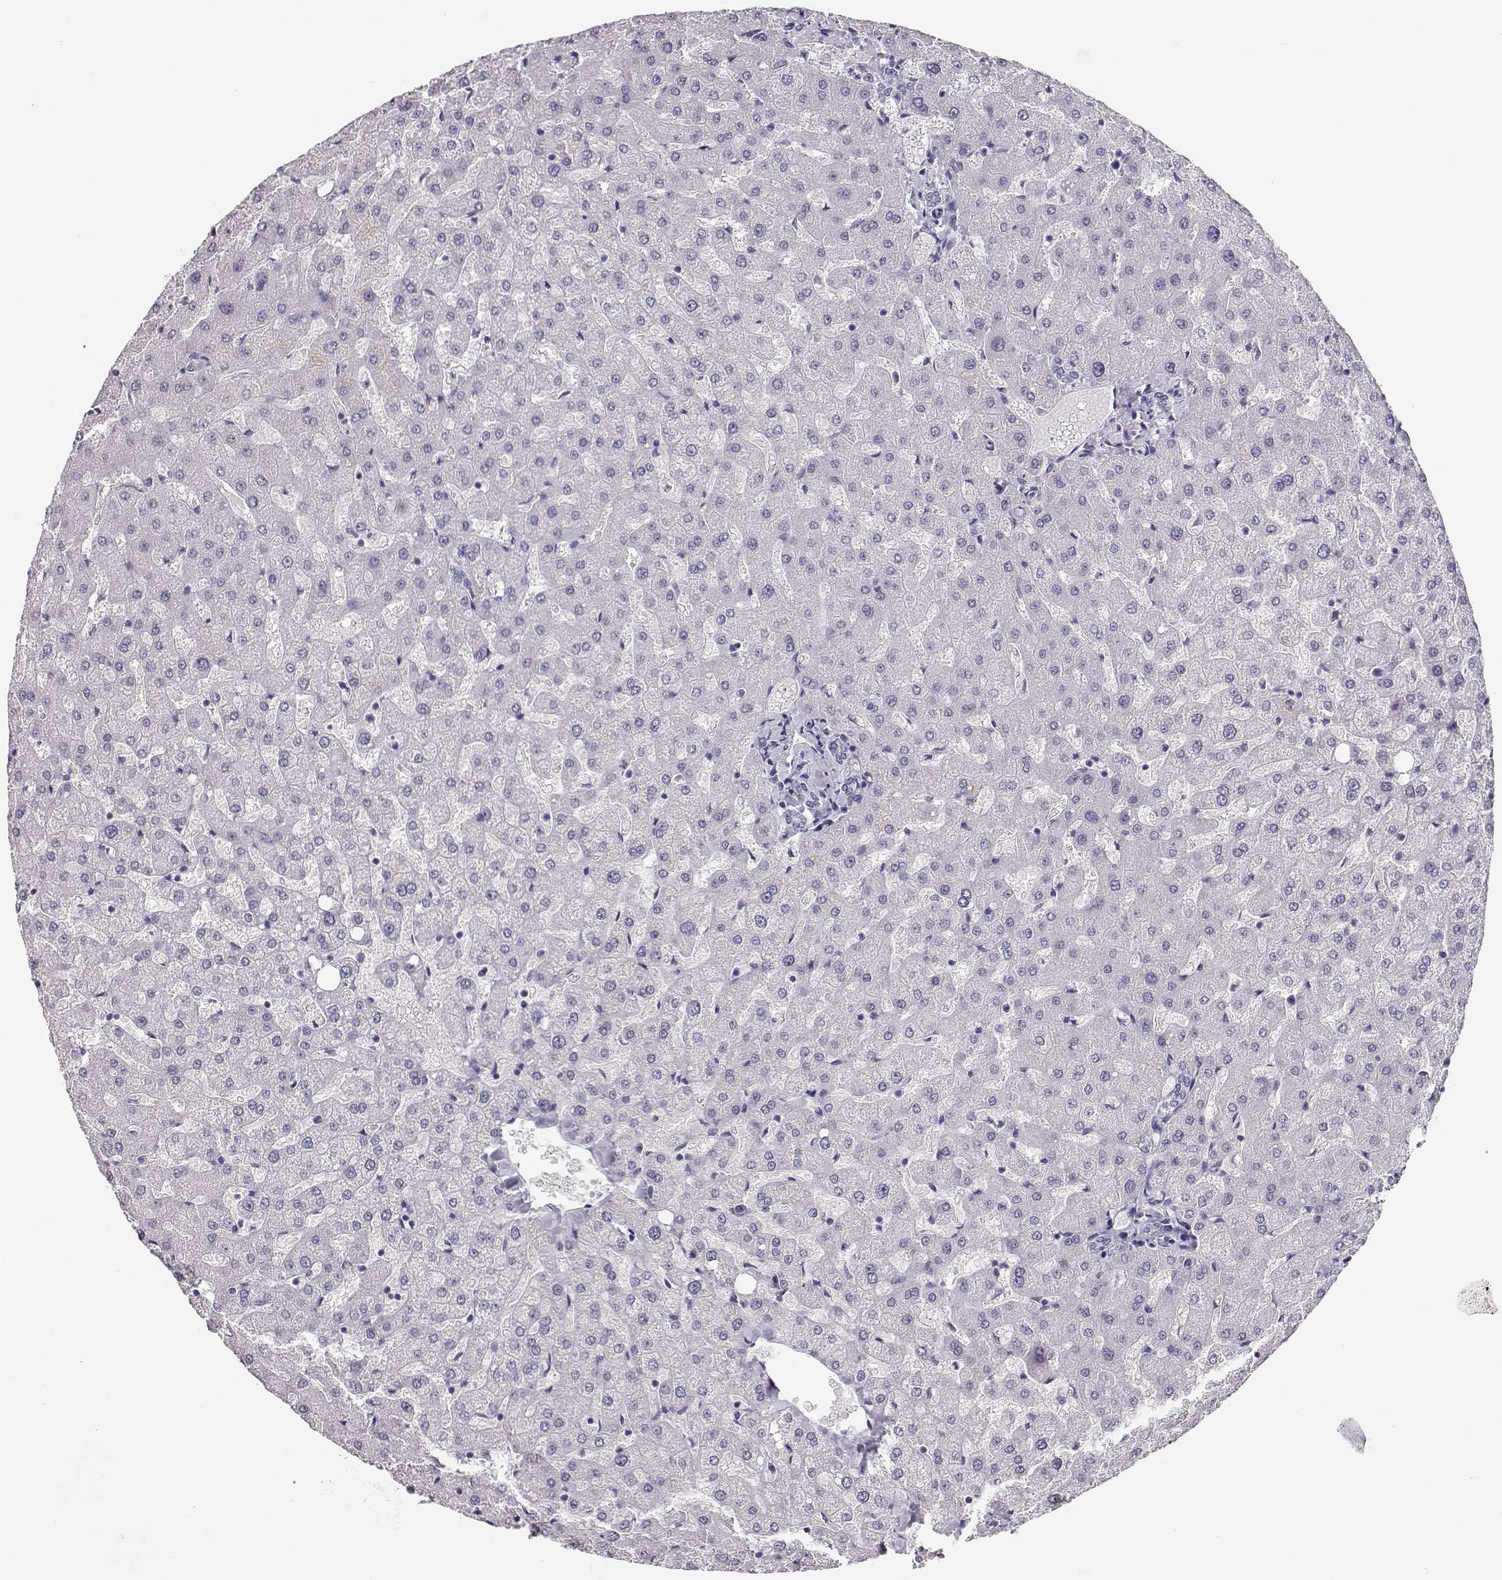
{"staining": {"intensity": "negative", "quantity": "none", "location": "none"}, "tissue": "liver", "cell_type": "Cholangiocytes", "image_type": "normal", "snomed": [{"axis": "morphology", "description": "Normal tissue, NOS"}, {"axis": "topography", "description": "Liver"}], "caption": "Immunohistochemistry photomicrograph of normal liver: liver stained with DAB (3,3'-diaminobenzidine) reveals no significant protein staining in cholangiocytes. (Stains: DAB (3,3'-diaminobenzidine) IHC with hematoxylin counter stain, Microscopy: brightfield microscopy at high magnification).", "gene": "POLI", "patient": {"sex": "female", "age": 50}}